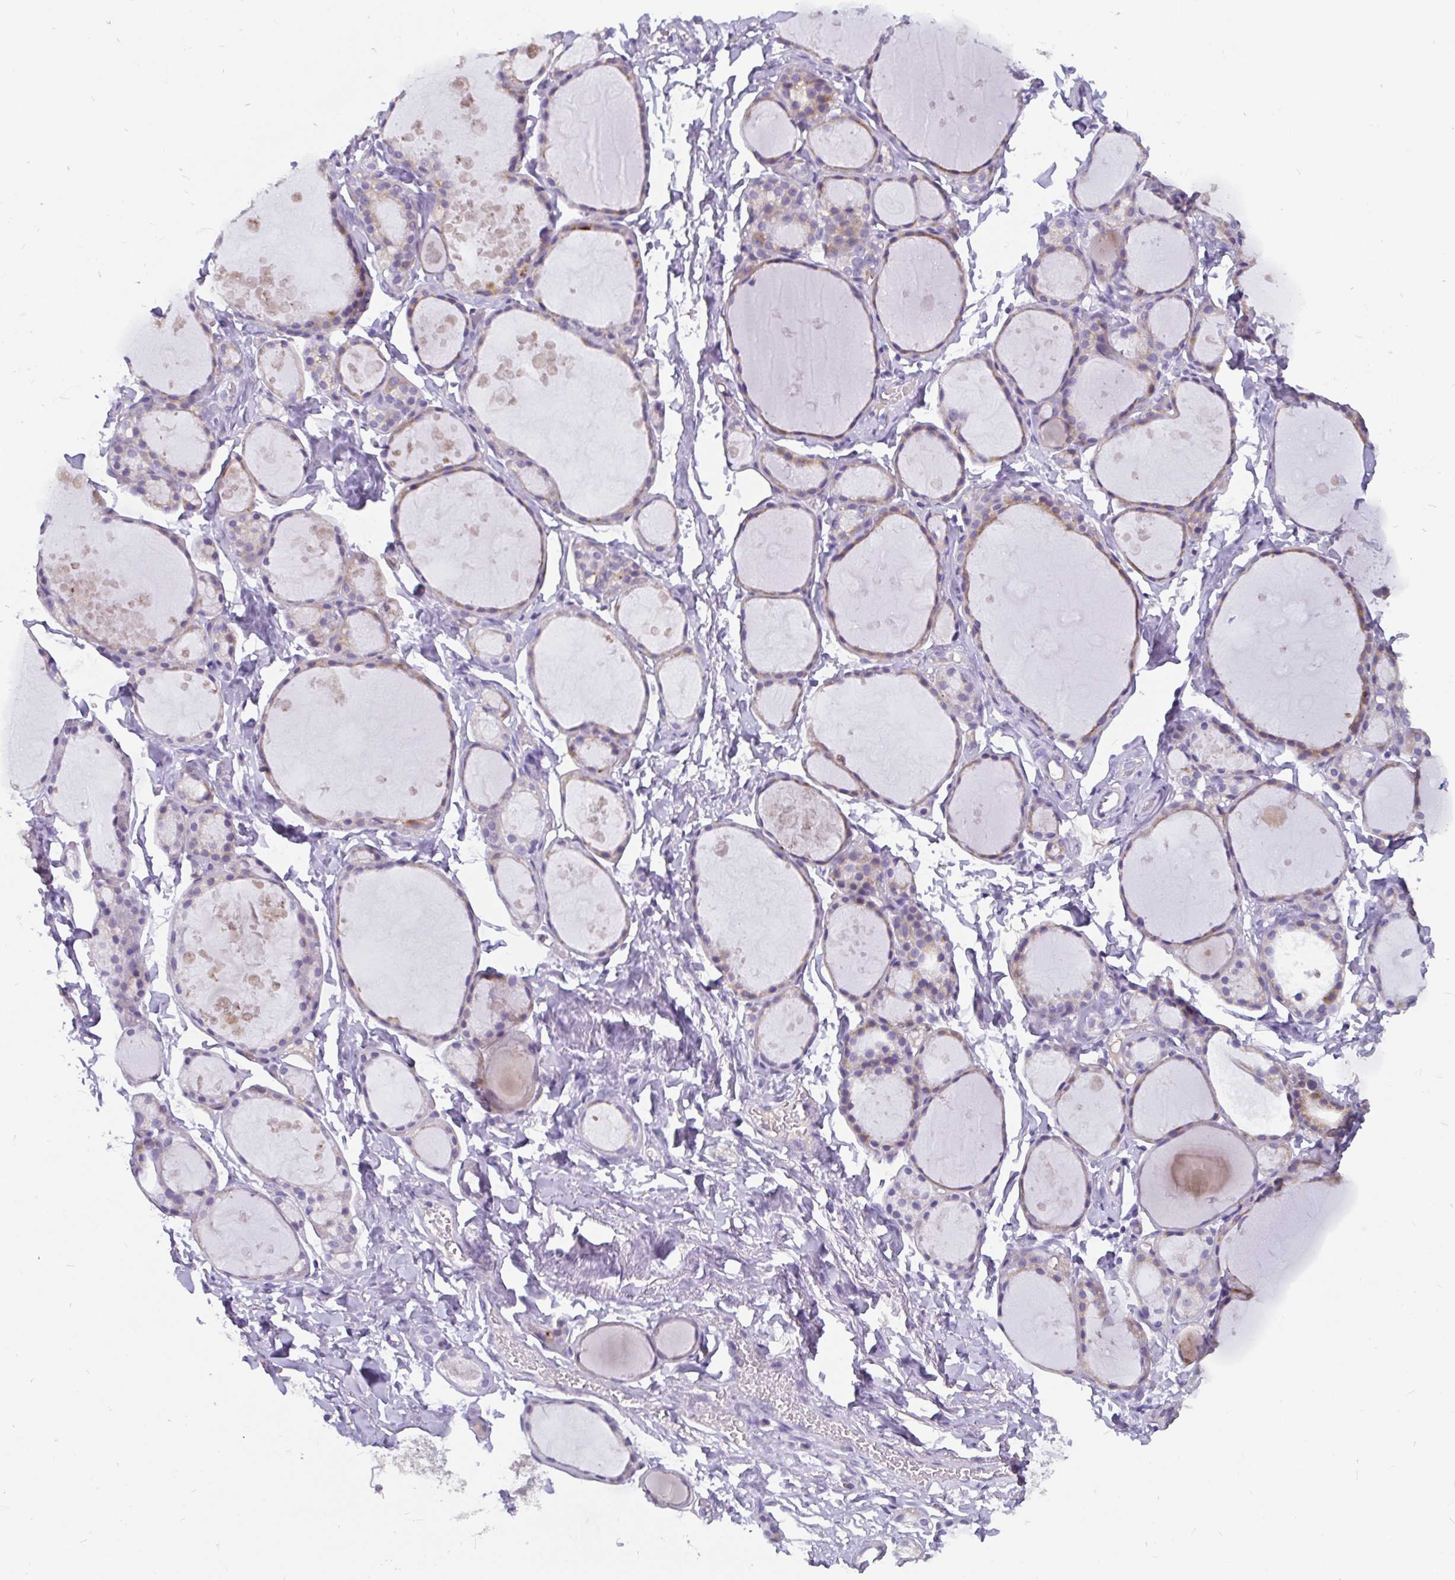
{"staining": {"intensity": "weak", "quantity": "<25%", "location": "cytoplasmic/membranous"}, "tissue": "thyroid gland", "cell_type": "Glandular cells", "image_type": "normal", "snomed": [{"axis": "morphology", "description": "Normal tissue, NOS"}, {"axis": "topography", "description": "Thyroid gland"}], "caption": "IHC of normal human thyroid gland shows no positivity in glandular cells.", "gene": "ADAMTS6", "patient": {"sex": "male", "age": 68}}